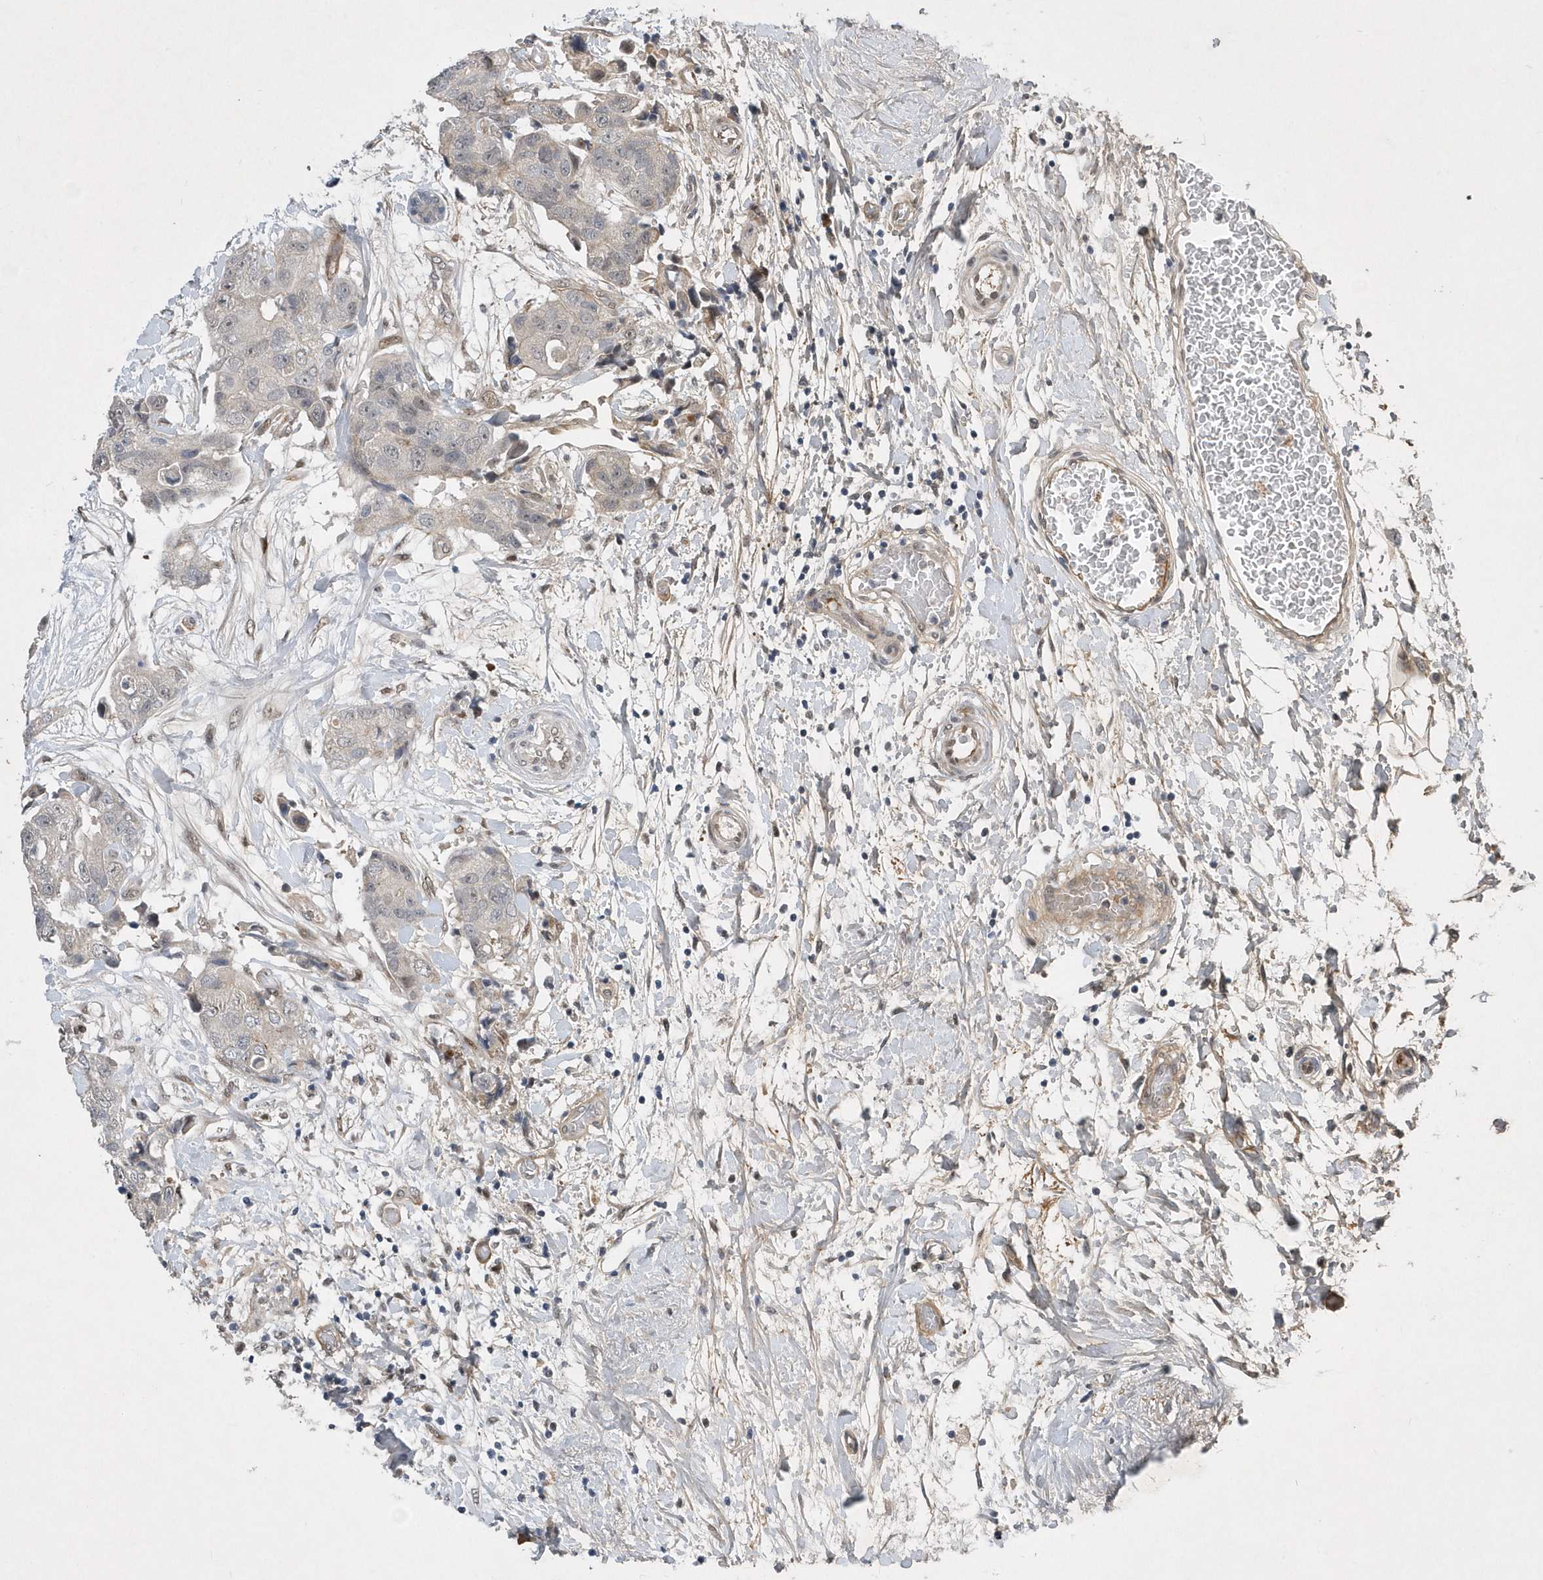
{"staining": {"intensity": "negative", "quantity": "none", "location": "none"}, "tissue": "breast cancer", "cell_type": "Tumor cells", "image_type": "cancer", "snomed": [{"axis": "morphology", "description": "Duct carcinoma"}, {"axis": "topography", "description": "Breast"}], "caption": "IHC photomicrograph of human breast invasive ductal carcinoma stained for a protein (brown), which reveals no expression in tumor cells.", "gene": "FAM217A", "patient": {"sex": "female", "age": 62}}